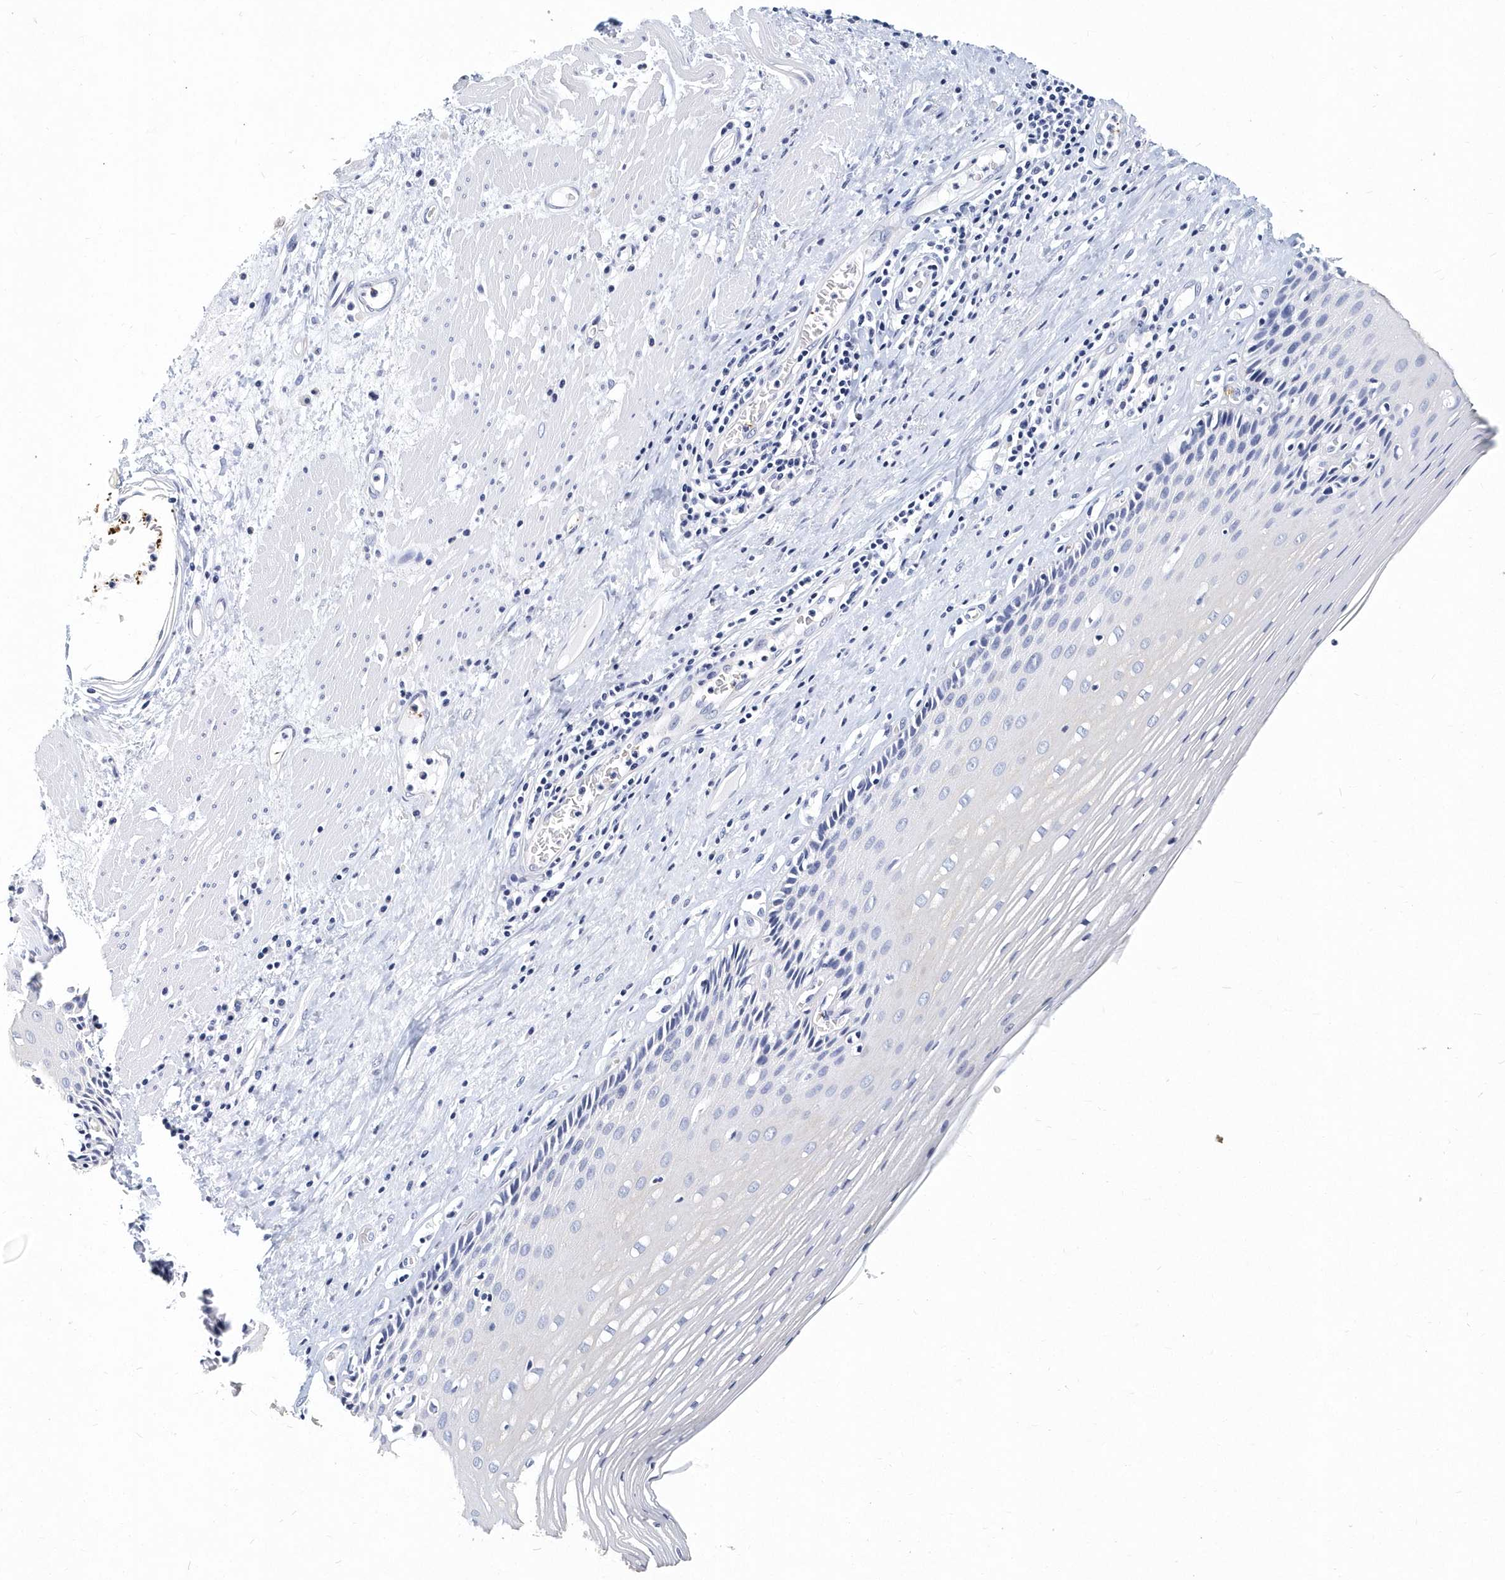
{"staining": {"intensity": "negative", "quantity": "none", "location": "none"}, "tissue": "esophagus", "cell_type": "Squamous epithelial cells", "image_type": "normal", "snomed": [{"axis": "morphology", "description": "Normal tissue, NOS"}, {"axis": "topography", "description": "Esophagus"}], "caption": "A micrograph of esophagus stained for a protein reveals no brown staining in squamous epithelial cells.", "gene": "ITGA2B", "patient": {"sex": "male", "age": 62}}